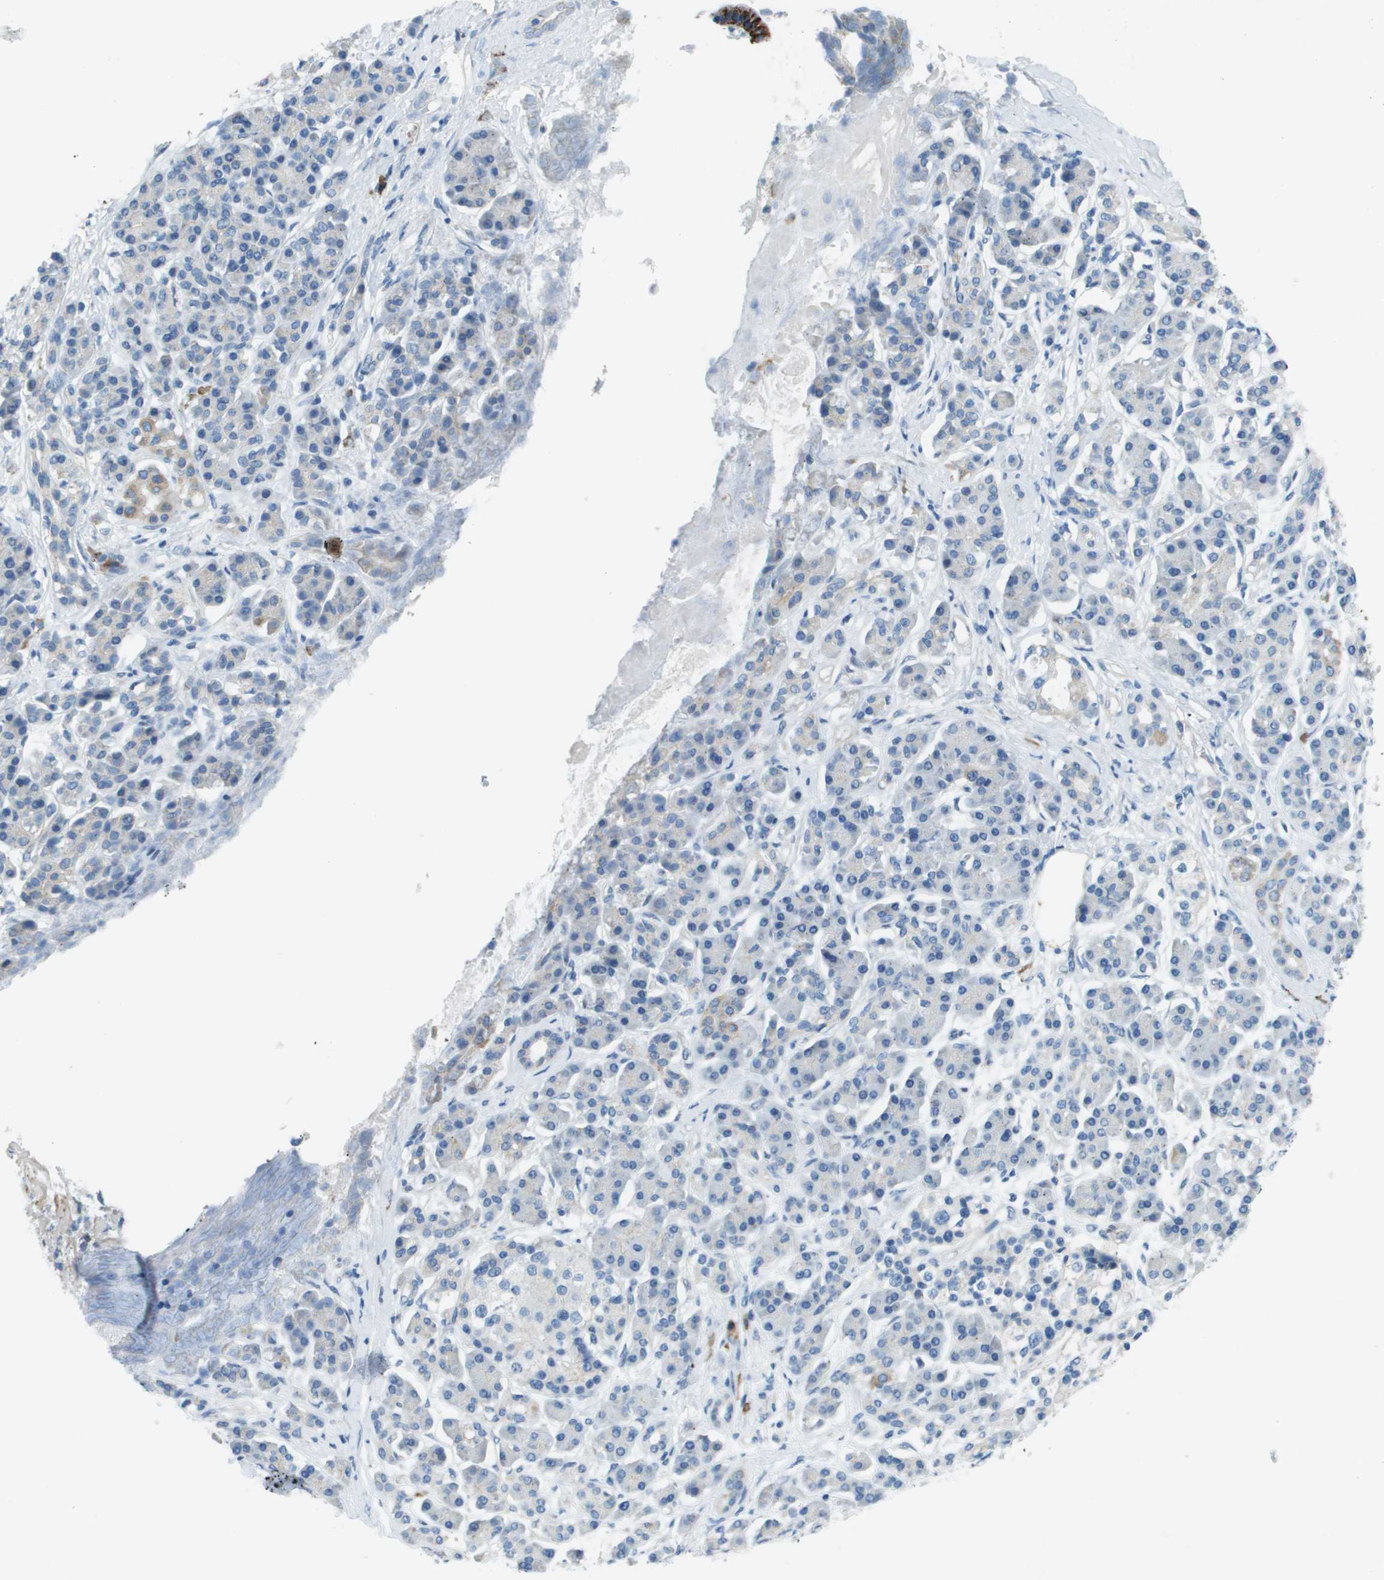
{"staining": {"intensity": "negative", "quantity": "none", "location": "none"}, "tissue": "pancreatic cancer", "cell_type": "Tumor cells", "image_type": "cancer", "snomed": [{"axis": "morphology", "description": "Adenocarcinoma, NOS"}, {"axis": "topography", "description": "Pancreas"}], "caption": "The image demonstrates no staining of tumor cells in pancreatic cancer (adenocarcinoma).", "gene": "SDC1", "patient": {"sex": "female", "age": 56}}